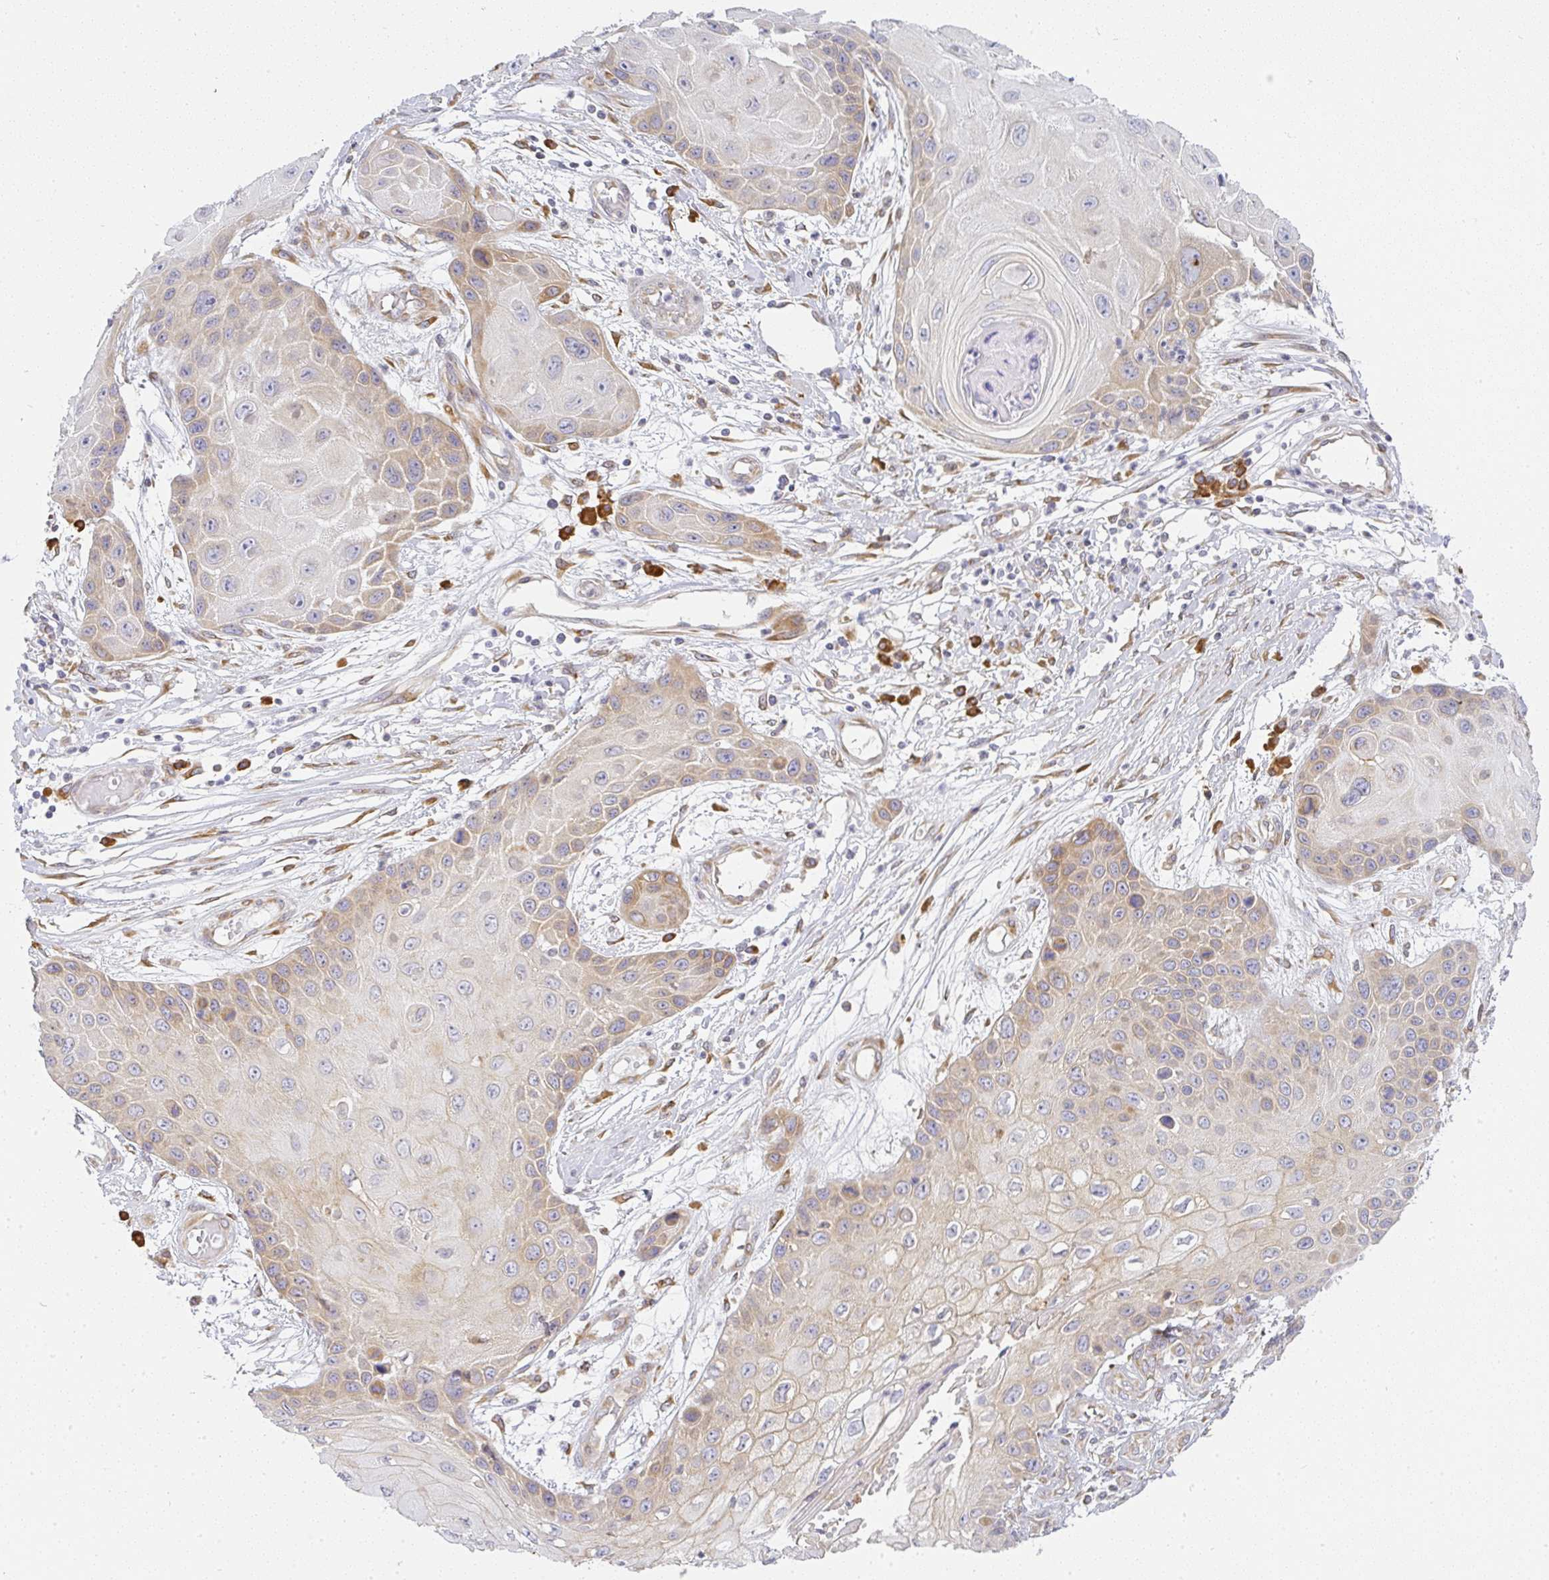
{"staining": {"intensity": "moderate", "quantity": "<25%", "location": "cytoplasmic/membranous"}, "tissue": "skin cancer", "cell_type": "Tumor cells", "image_type": "cancer", "snomed": [{"axis": "morphology", "description": "Squamous cell carcinoma, NOS"}, {"axis": "topography", "description": "Skin"}, {"axis": "topography", "description": "Vulva"}], "caption": "Skin squamous cell carcinoma stained with DAB (3,3'-diaminobenzidine) immunohistochemistry (IHC) demonstrates low levels of moderate cytoplasmic/membranous staining in about <25% of tumor cells. The protein of interest is shown in brown color, while the nuclei are stained blue.", "gene": "DERL2", "patient": {"sex": "female", "age": 44}}